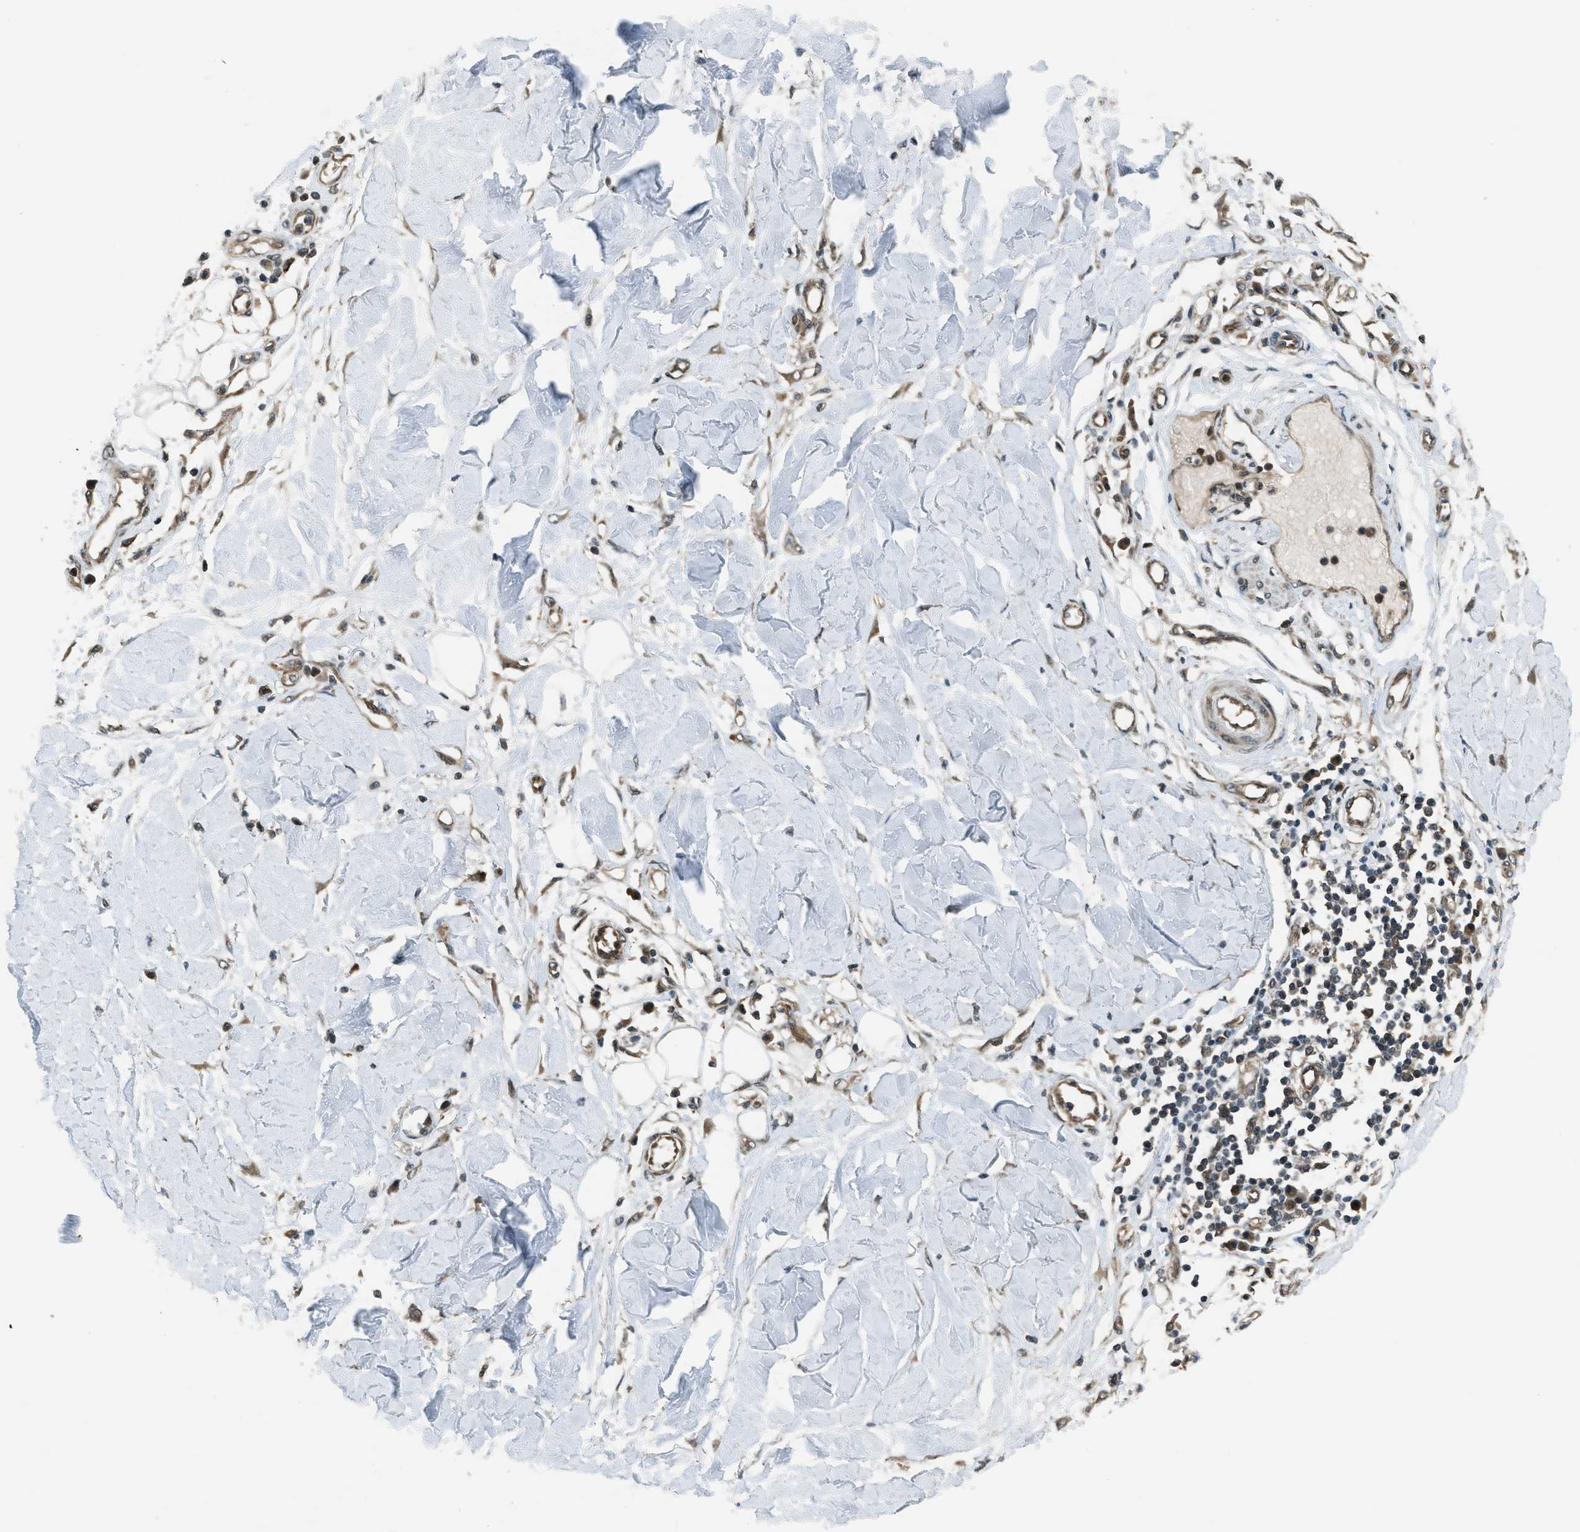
{"staining": {"intensity": "weak", "quantity": ">75%", "location": "cytoplasmic/membranous,nuclear"}, "tissue": "adipose tissue", "cell_type": "Adipocytes", "image_type": "normal", "snomed": [{"axis": "morphology", "description": "Normal tissue, NOS"}, {"axis": "morphology", "description": "Squamous cell carcinoma, NOS"}, {"axis": "topography", "description": "Skin"}, {"axis": "topography", "description": "Peripheral nerve tissue"}], "caption": "Immunohistochemical staining of benign human adipose tissue demonstrates weak cytoplasmic/membranous,nuclear protein expression in approximately >75% of adipocytes.", "gene": "ASAP2", "patient": {"sex": "male", "age": 83}}